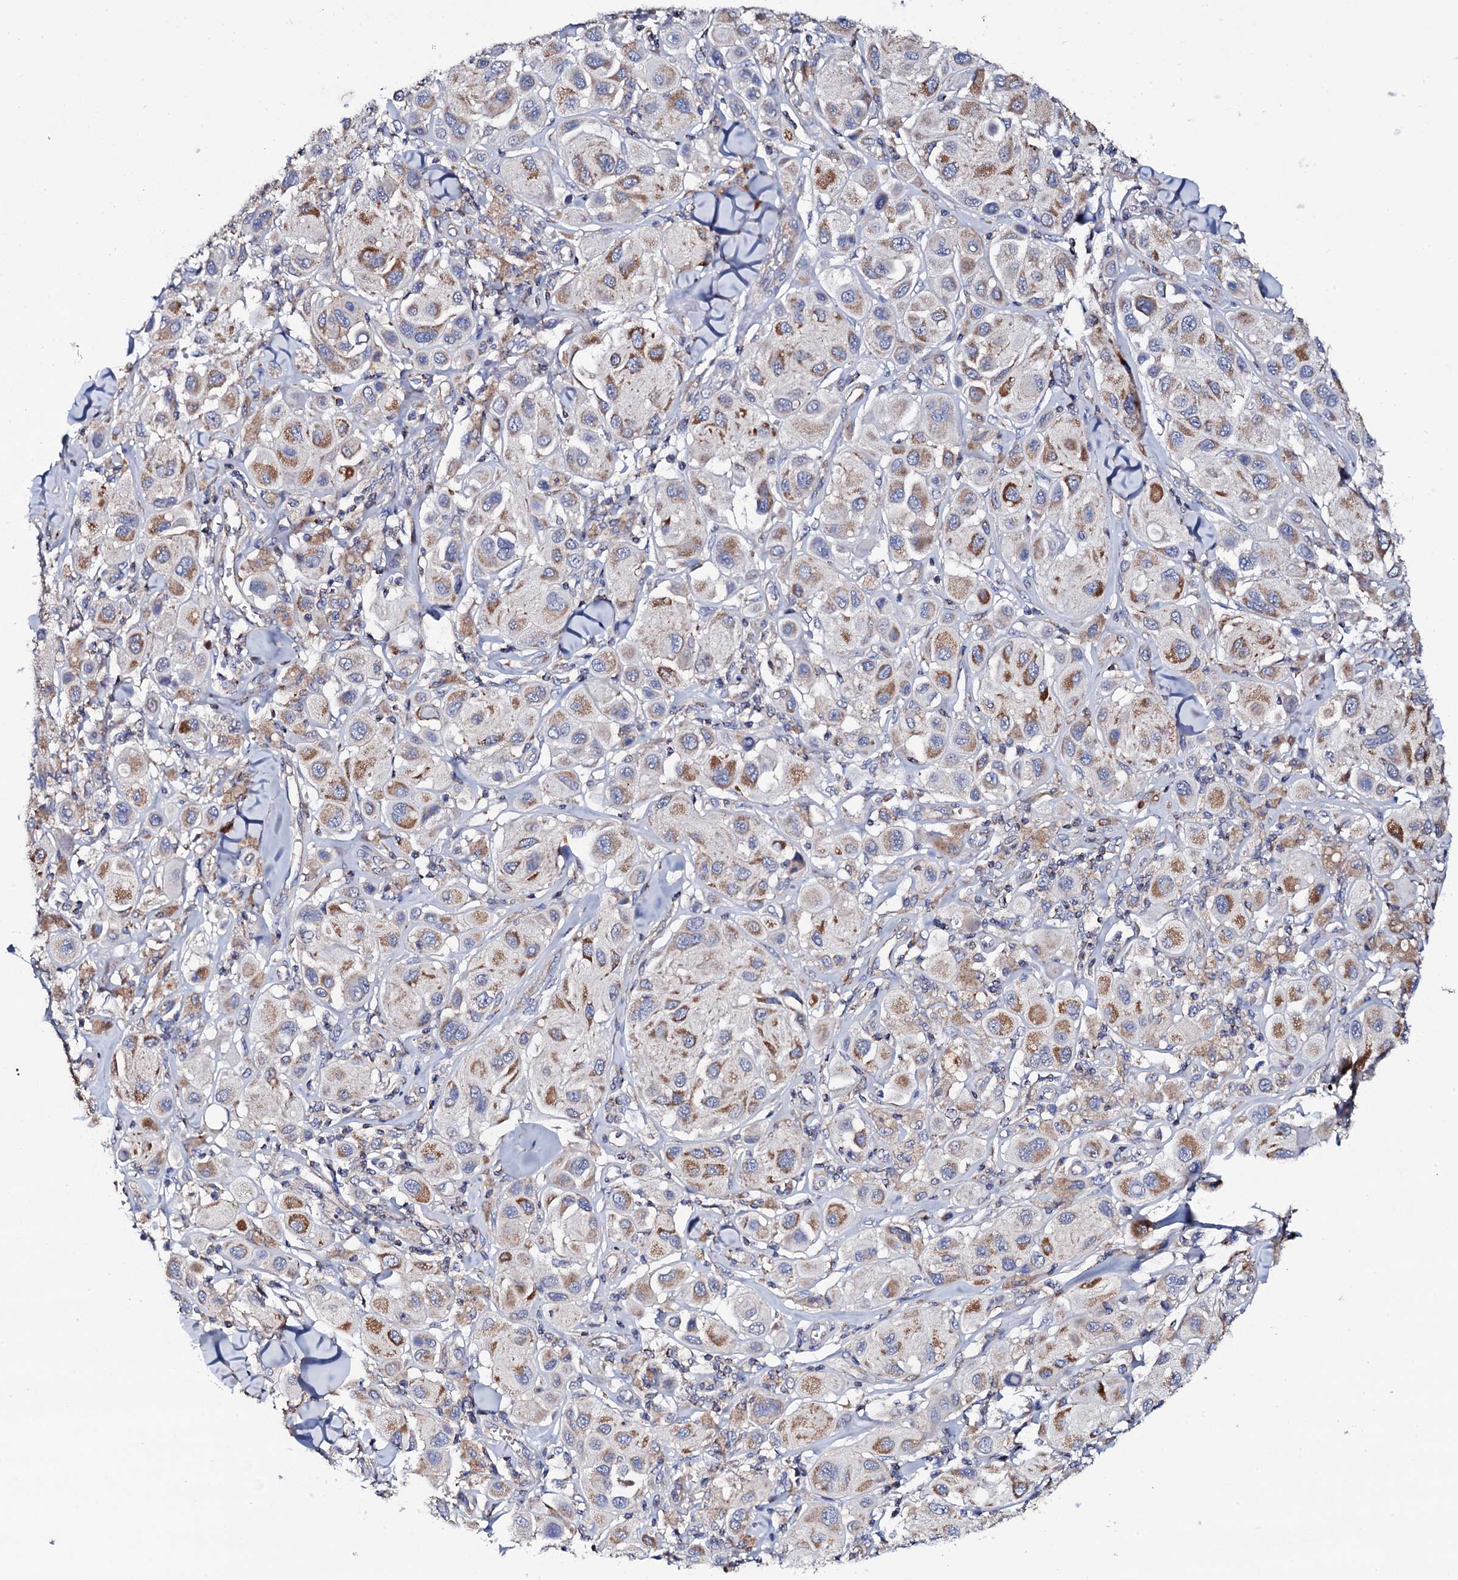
{"staining": {"intensity": "moderate", "quantity": "25%-75%", "location": "cytoplasmic/membranous"}, "tissue": "melanoma", "cell_type": "Tumor cells", "image_type": "cancer", "snomed": [{"axis": "morphology", "description": "Malignant melanoma, Metastatic site"}, {"axis": "topography", "description": "Skin"}], "caption": "Melanoma stained with a brown dye displays moderate cytoplasmic/membranous positive positivity in approximately 25%-75% of tumor cells.", "gene": "TCAF2", "patient": {"sex": "male", "age": 41}}